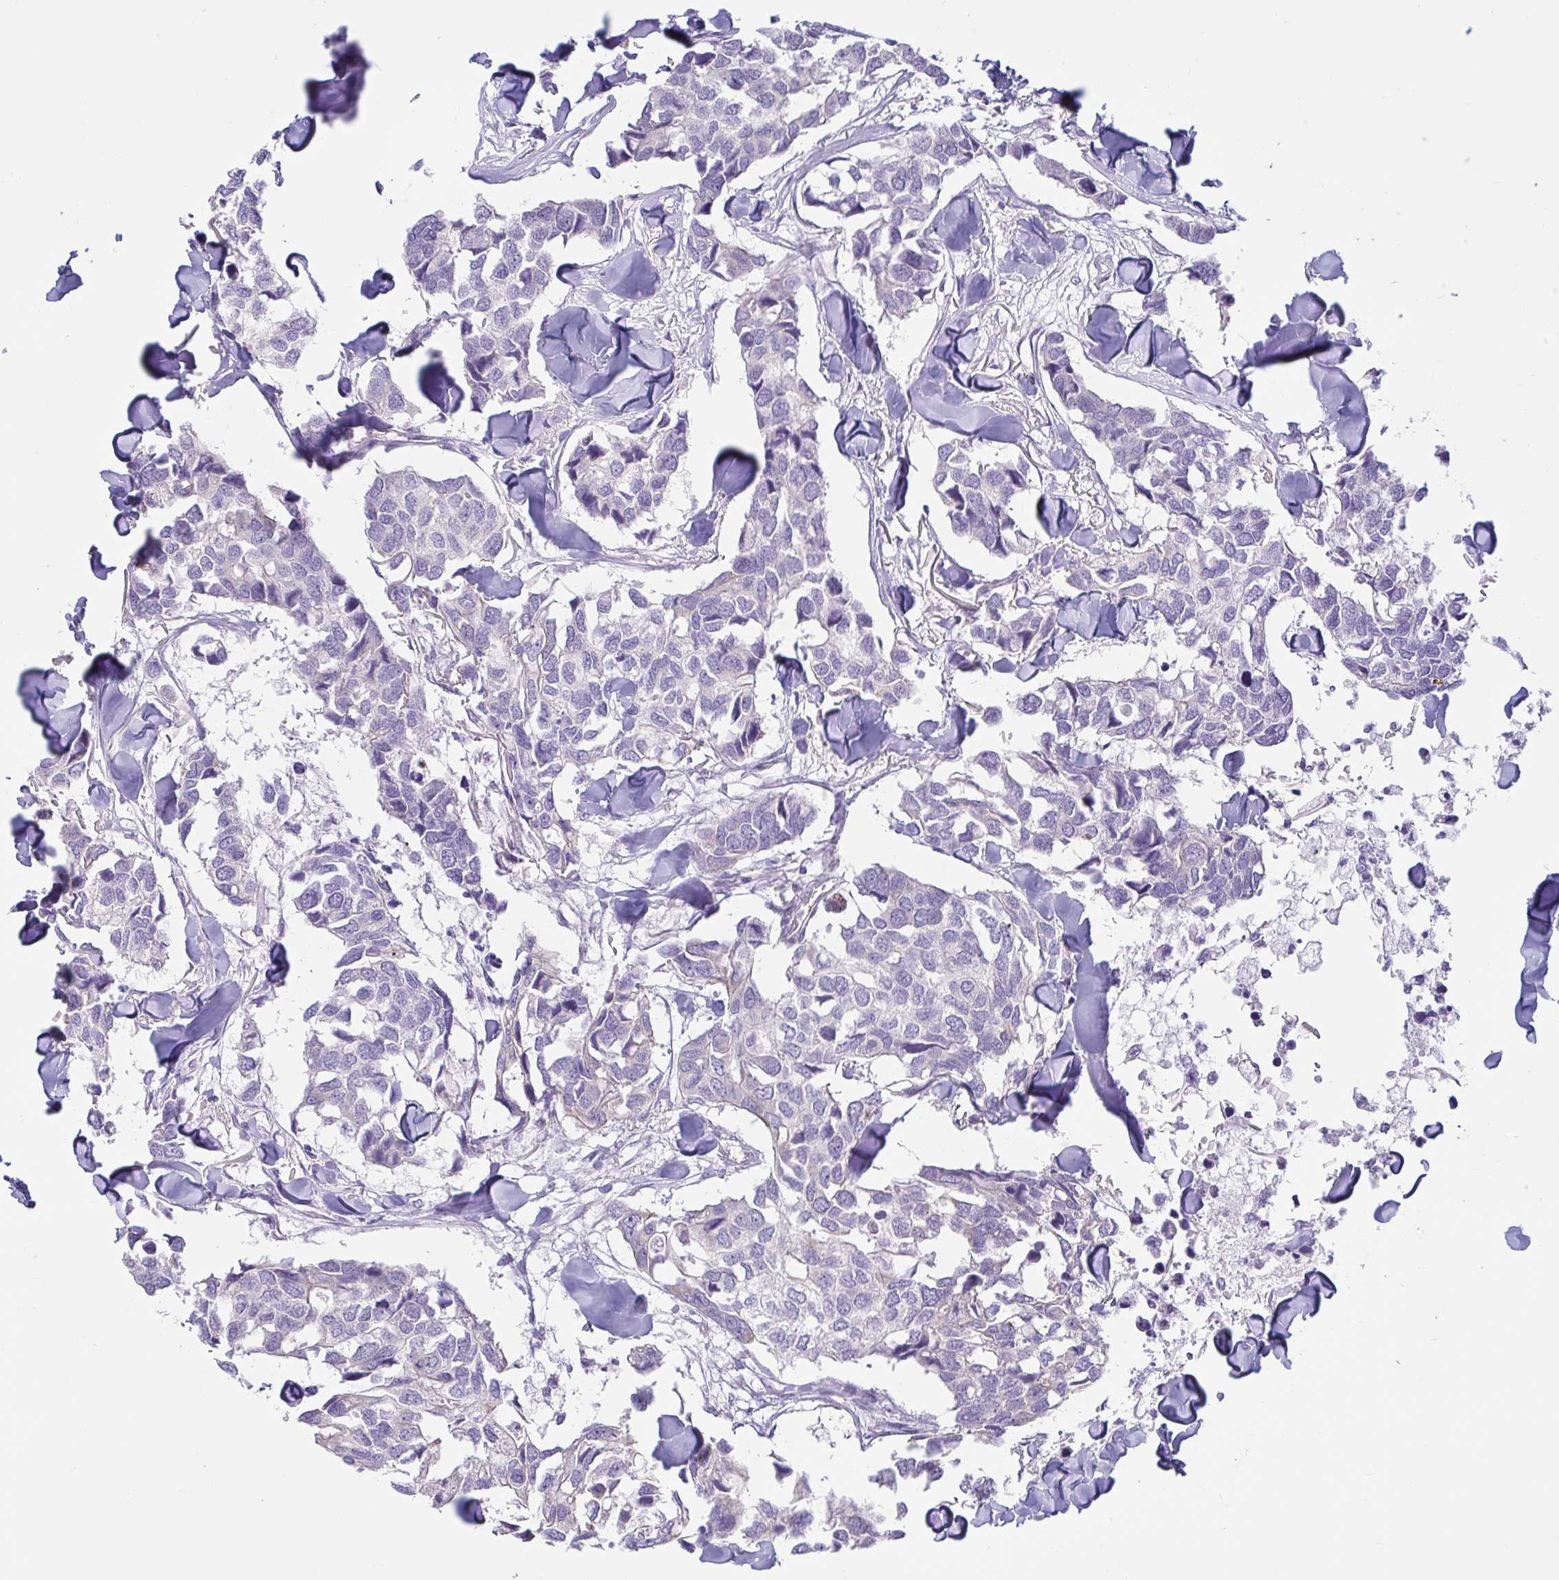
{"staining": {"intensity": "negative", "quantity": "none", "location": "none"}, "tissue": "breast cancer", "cell_type": "Tumor cells", "image_type": "cancer", "snomed": [{"axis": "morphology", "description": "Duct carcinoma"}, {"axis": "topography", "description": "Breast"}], "caption": "This is an immunohistochemistry micrograph of breast cancer (invasive ductal carcinoma). There is no expression in tumor cells.", "gene": "TNNI2", "patient": {"sex": "female", "age": 83}}